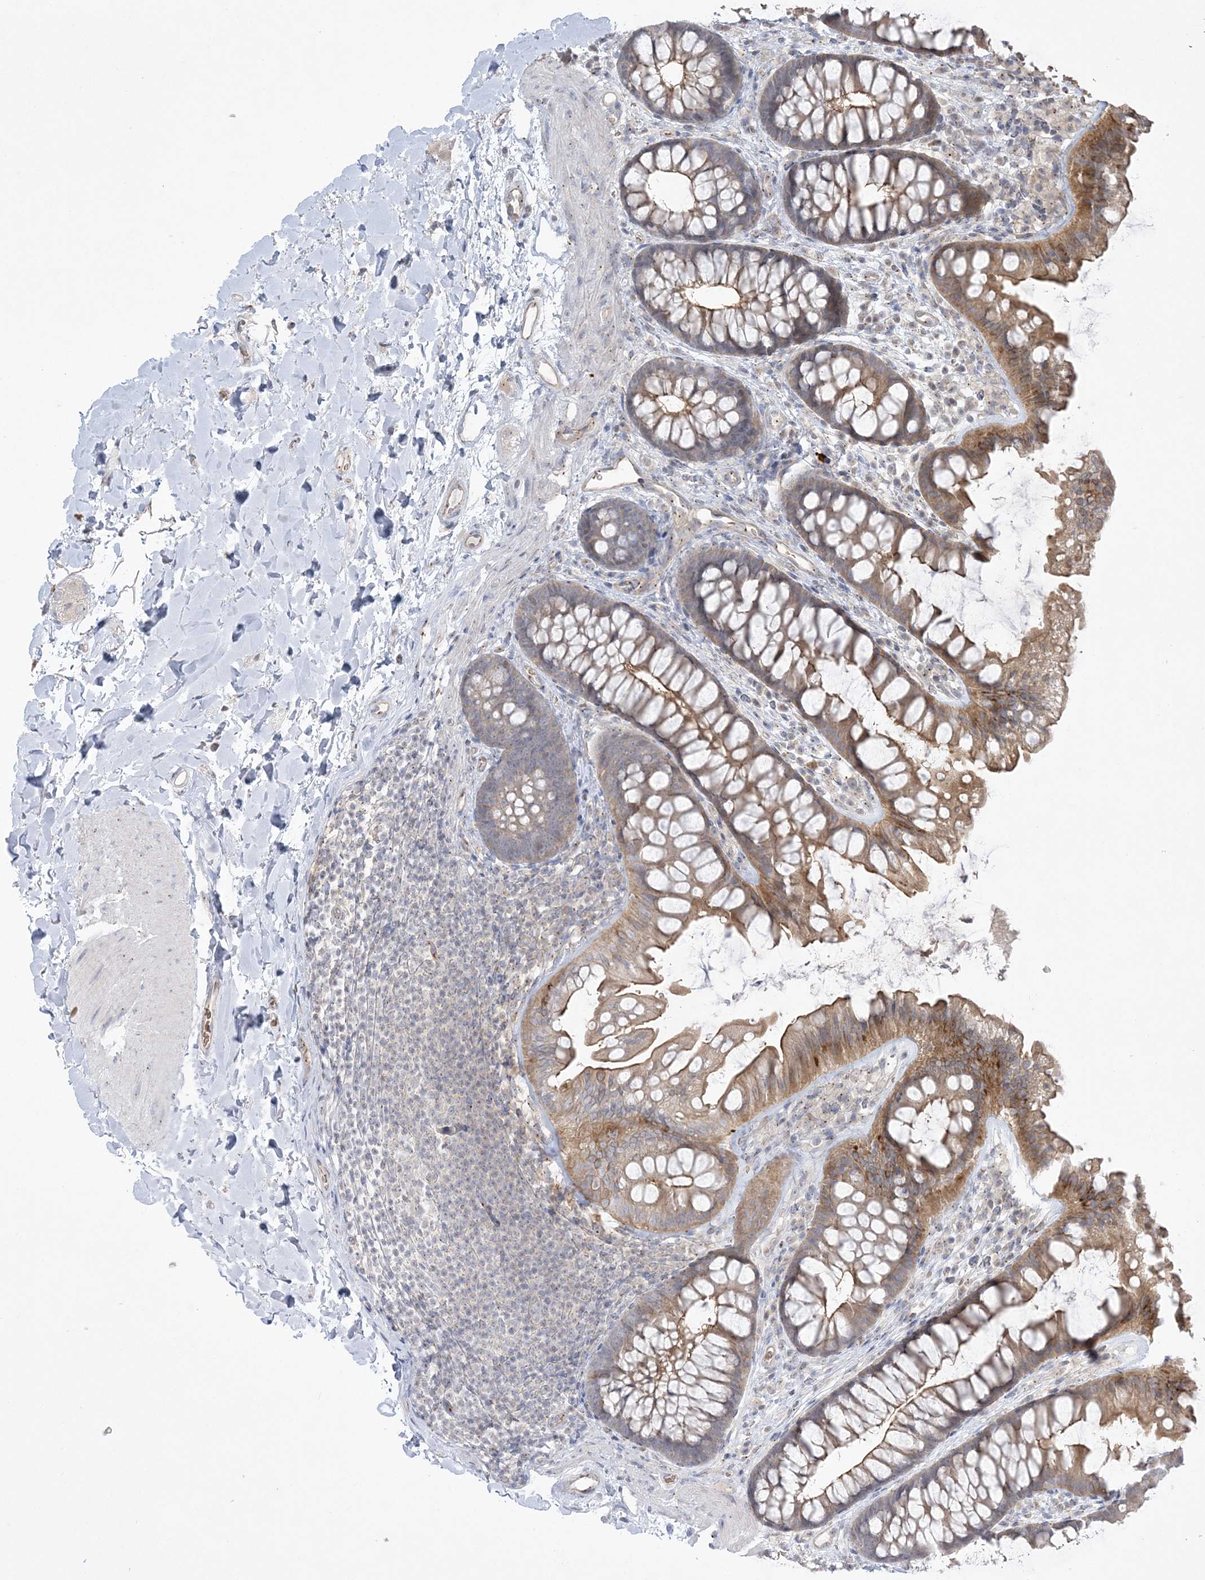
{"staining": {"intensity": "negative", "quantity": "none", "location": "none"}, "tissue": "colon", "cell_type": "Endothelial cells", "image_type": "normal", "snomed": [{"axis": "morphology", "description": "Normal tissue, NOS"}, {"axis": "topography", "description": "Colon"}], "caption": "This is a image of immunohistochemistry (IHC) staining of normal colon, which shows no positivity in endothelial cells.", "gene": "ADAMTS12", "patient": {"sex": "female", "age": 62}}